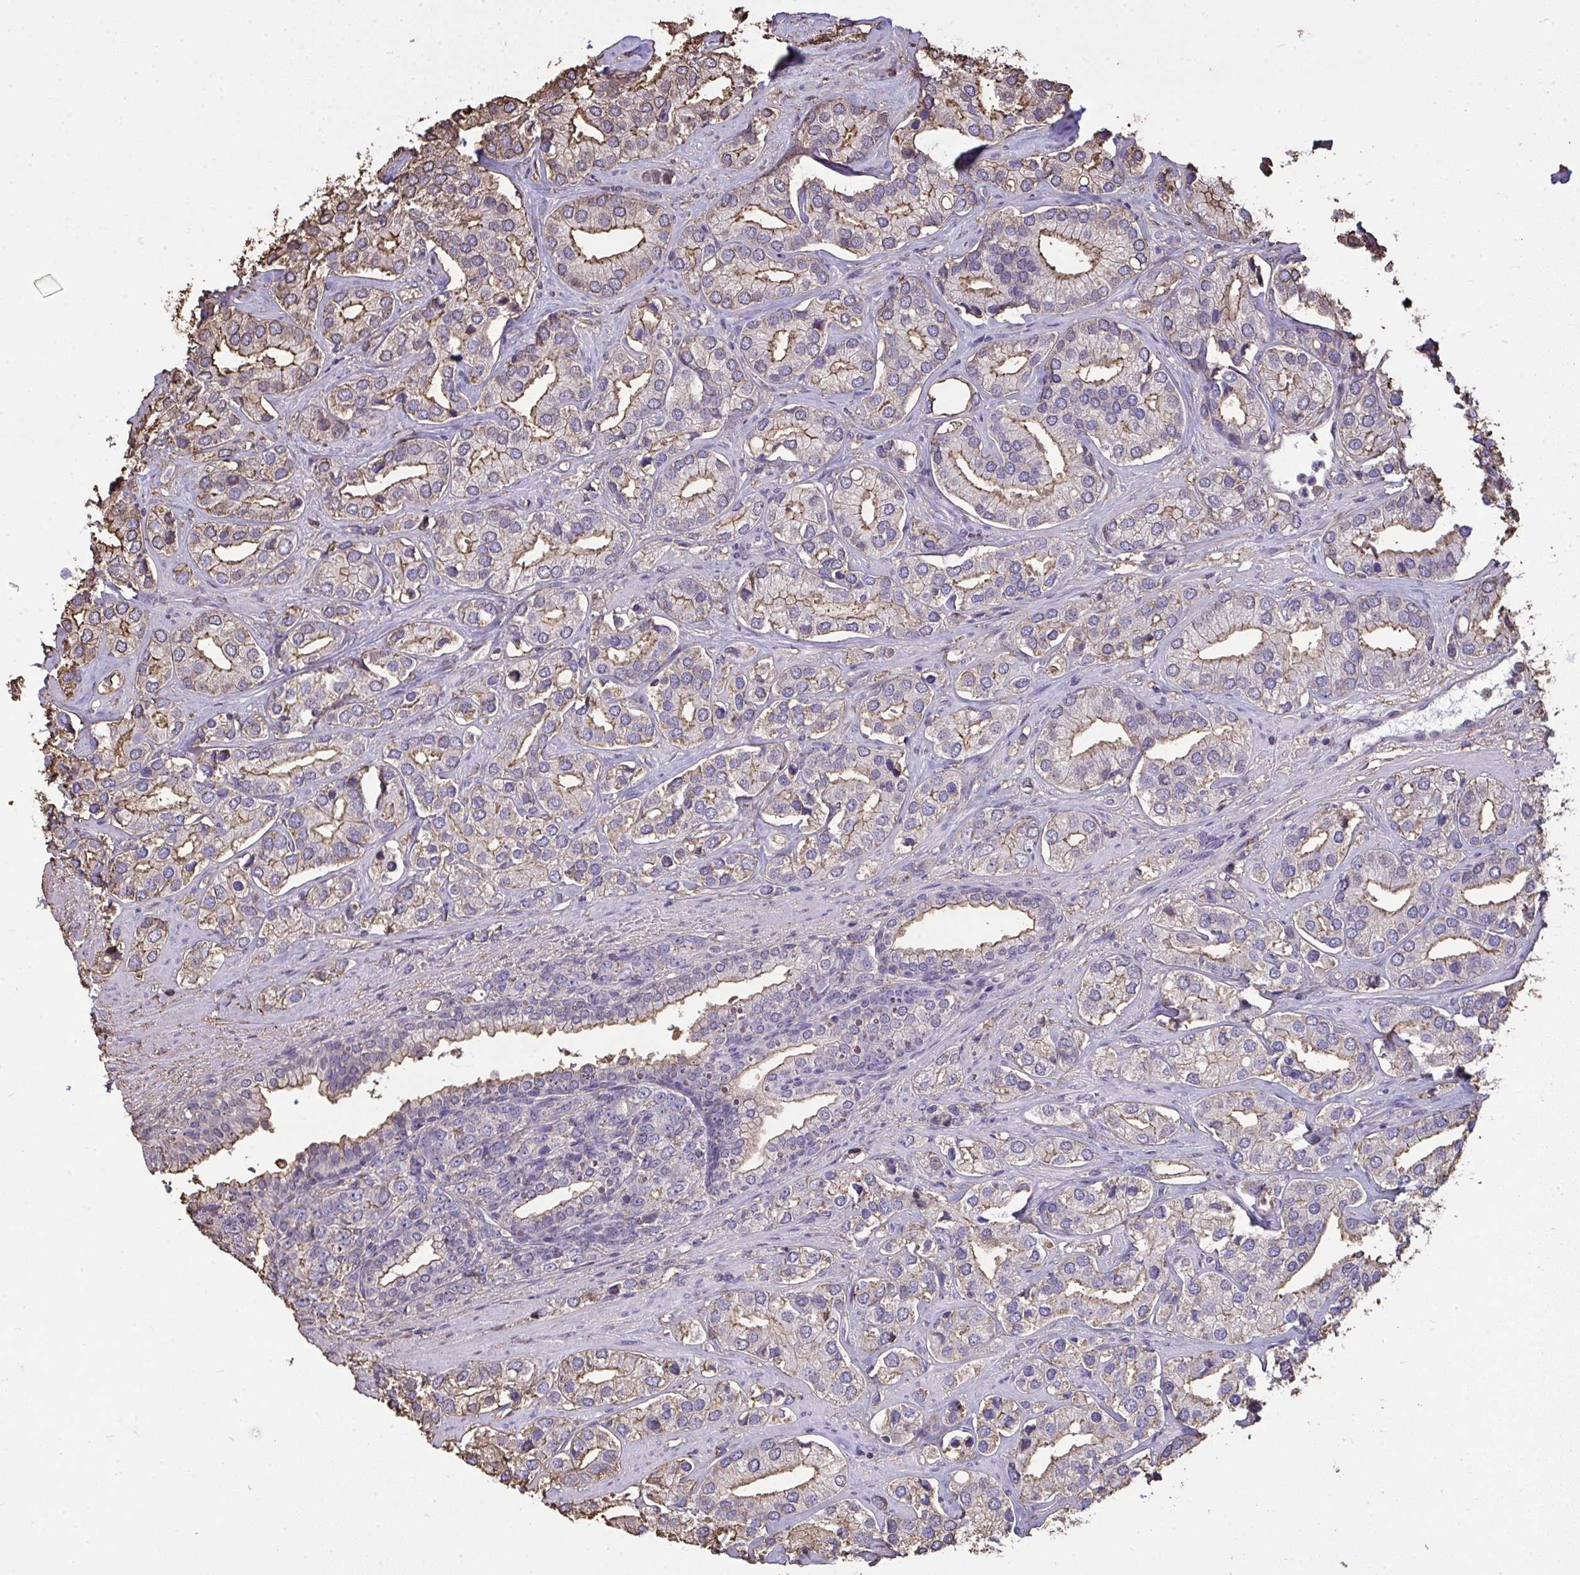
{"staining": {"intensity": "moderate", "quantity": "25%-75%", "location": "cytoplasmic/membranous"}, "tissue": "prostate cancer", "cell_type": "Tumor cells", "image_type": "cancer", "snomed": [{"axis": "morphology", "description": "Adenocarcinoma, High grade"}, {"axis": "topography", "description": "Prostate"}], "caption": "A micrograph of human prostate adenocarcinoma (high-grade) stained for a protein reveals moderate cytoplasmic/membranous brown staining in tumor cells.", "gene": "ANXA5", "patient": {"sex": "male", "age": 58}}